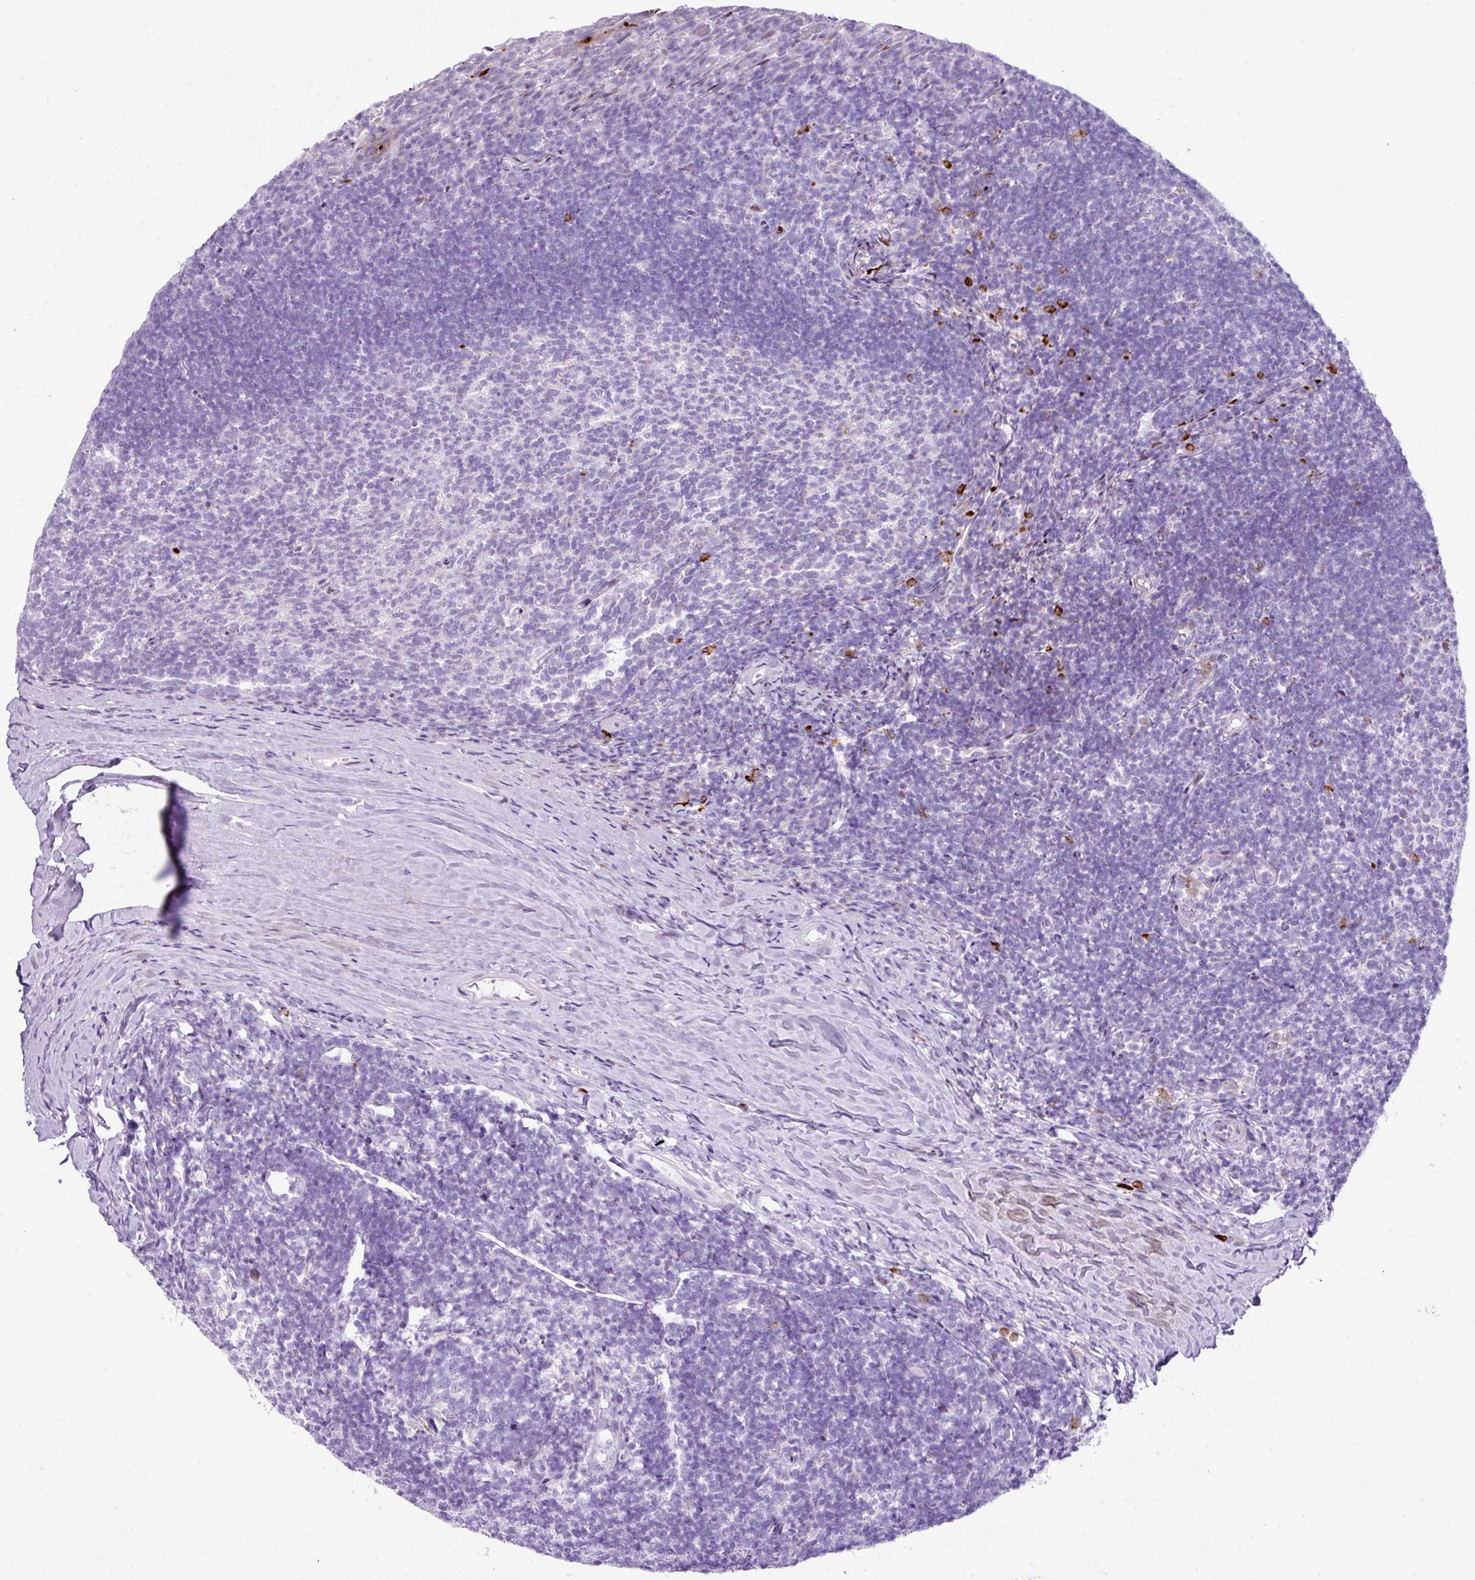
{"staining": {"intensity": "negative", "quantity": "none", "location": "none"}, "tissue": "tonsil", "cell_type": "Germinal center cells", "image_type": "normal", "snomed": [{"axis": "morphology", "description": "Normal tissue, NOS"}, {"axis": "topography", "description": "Tonsil"}], "caption": "There is no significant staining in germinal center cells of tonsil. (IHC, brightfield microscopy, high magnification).", "gene": "RCAN2", "patient": {"sex": "female", "age": 10}}